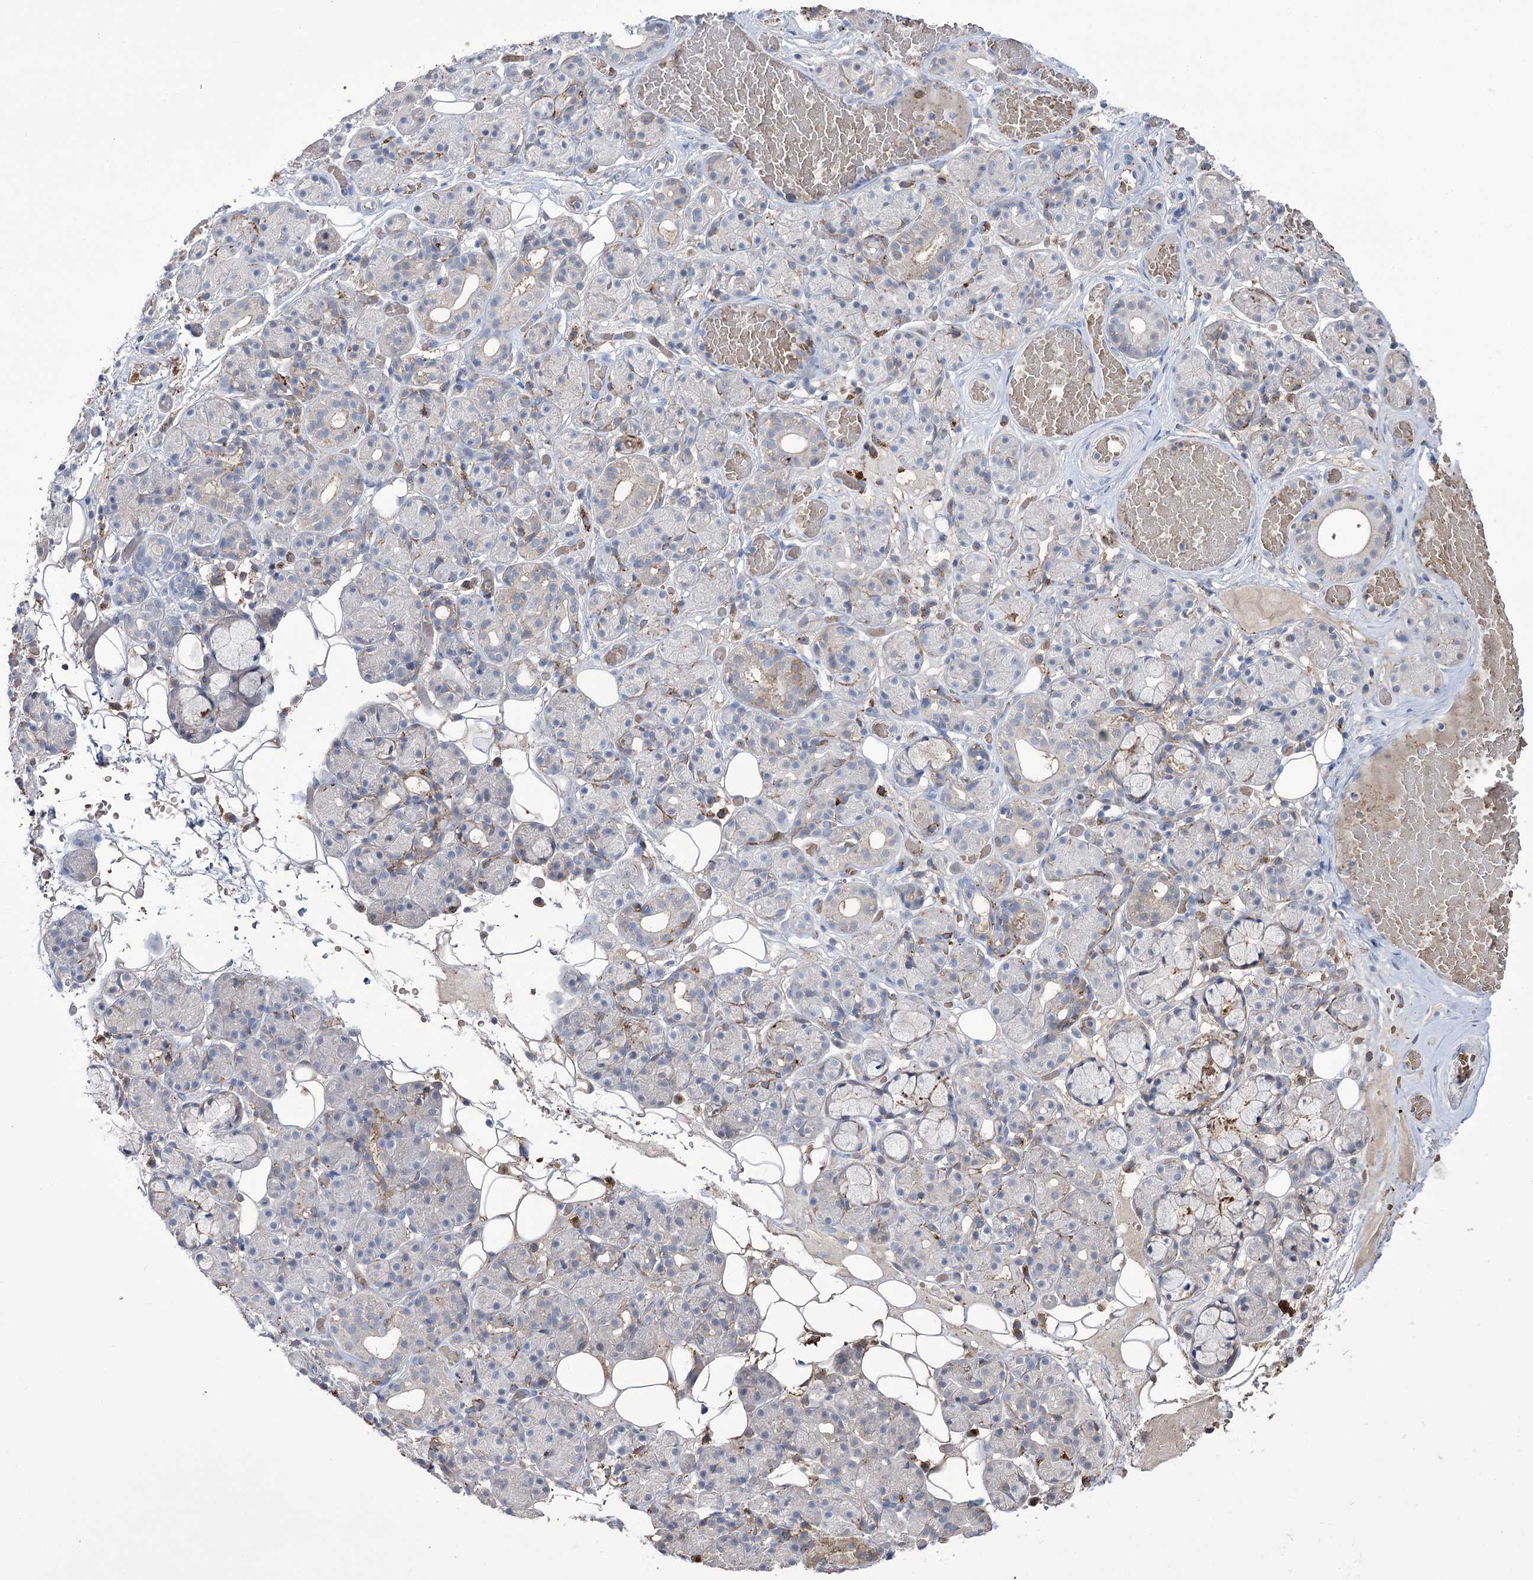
{"staining": {"intensity": "negative", "quantity": "none", "location": "none"}, "tissue": "salivary gland", "cell_type": "Glandular cells", "image_type": "normal", "snomed": [{"axis": "morphology", "description": "Normal tissue, NOS"}, {"axis": "topography", "description": "Salivary gland"}], "caption": "Immunohistochemistry (IHC) micrograph of unremarkable salivary gland: human salivary gland stained with DAB exhibits no significant protein expression in glandular cells.", "gene": "ZNF622", "patient": {"sex": "male", "age": 63}}